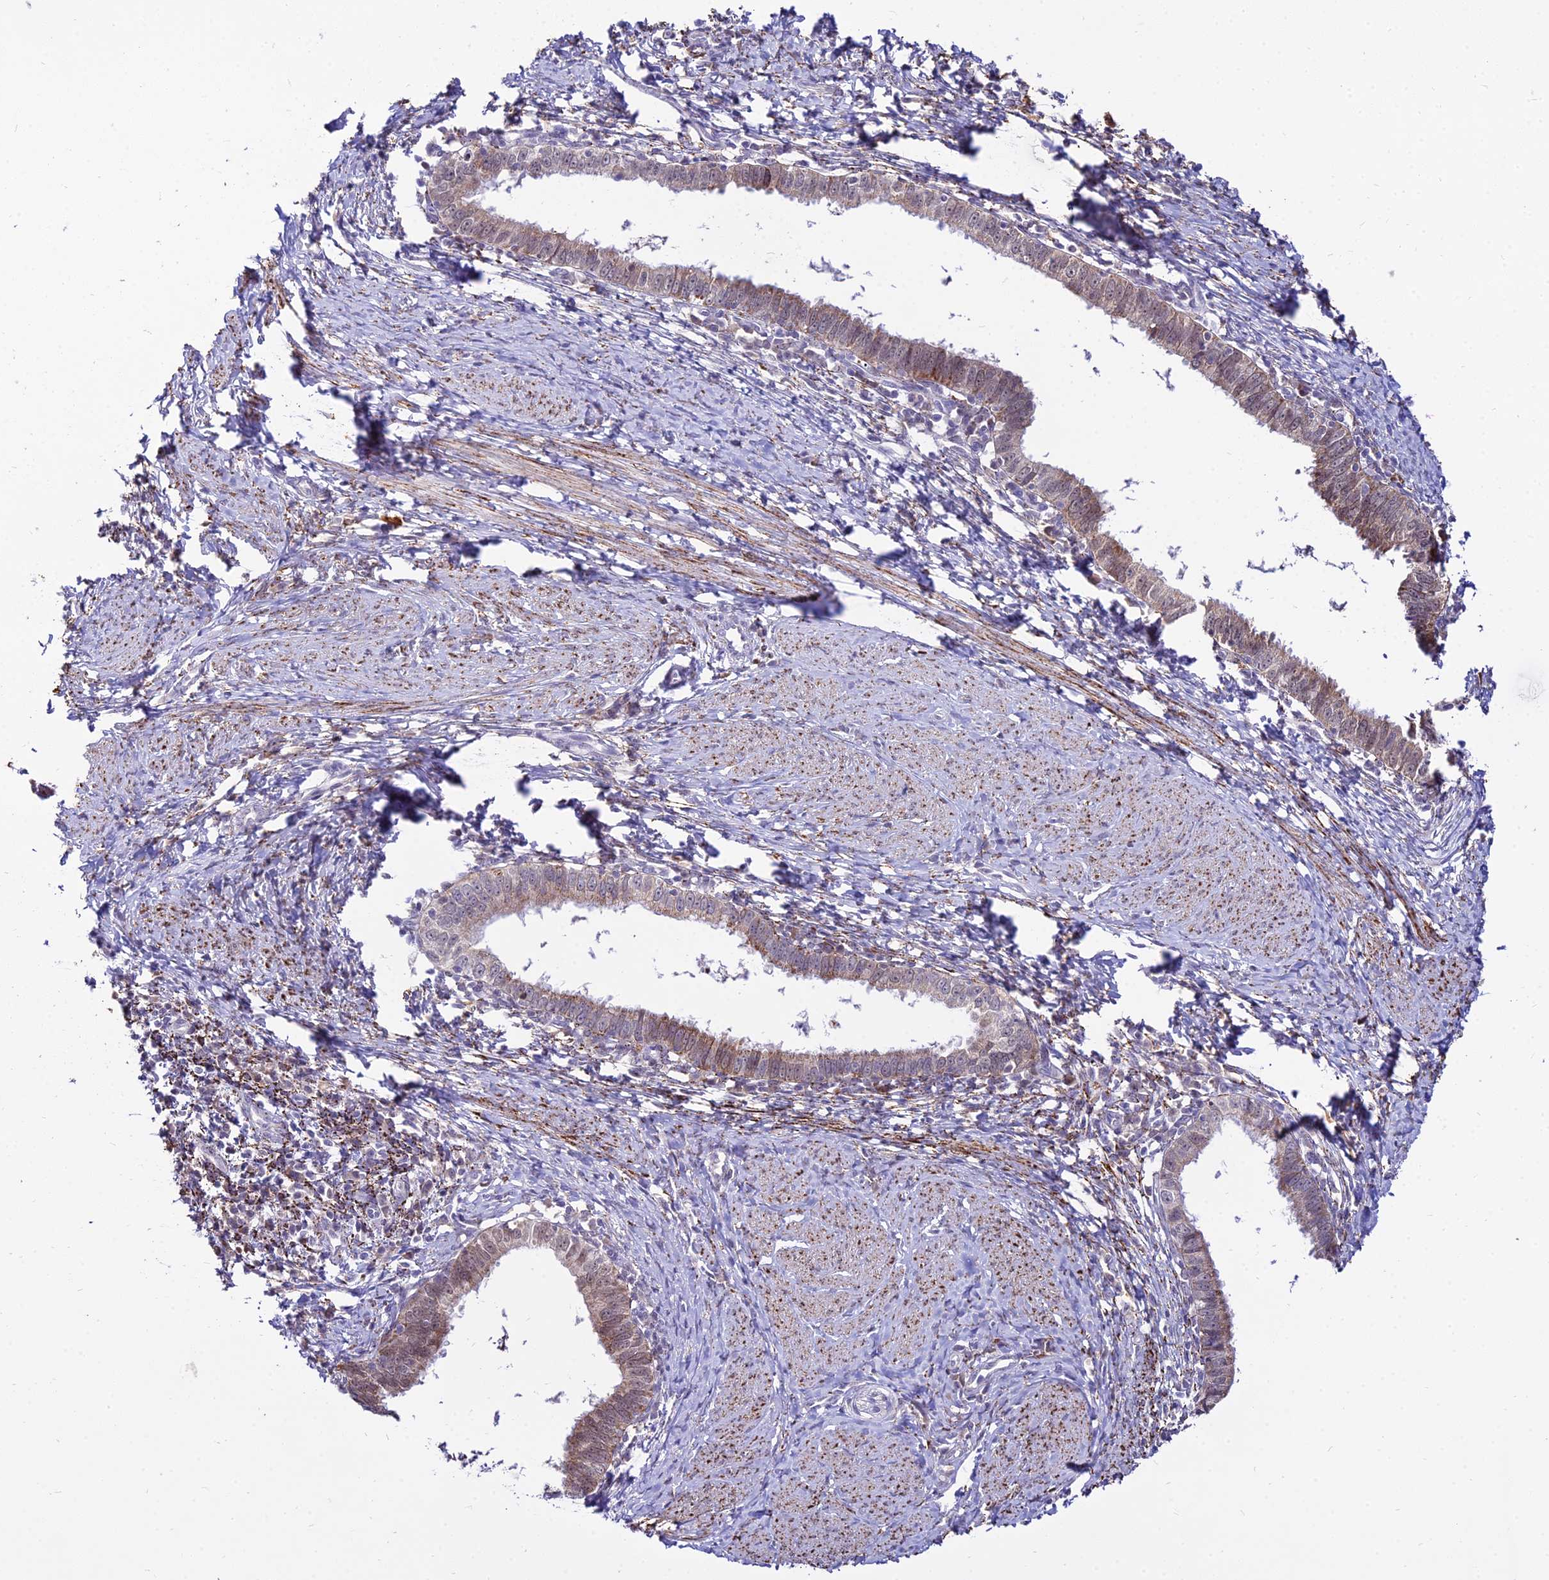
{"staining": {"intensity": "weak", "quantity": ">75%", "location": "cytoplasmic/membranous,nuclear"}, "tissue": "cervical cancer", "cell_type": "Tumor cells", "image_type": "cancer", "snomed": [{"axis": "morphology", "description": "Adenocarcinoma, NOS"}, {"axis": "topography", "description": "Cervix"}], "caption": "Tumor cells demonstrate low levels of weak cytoplasmic/membranous and nuclear expression in approximately >75% of cells in cervical adenocarcinoma.", "gene": "C6orf163", "patient": {"sex": "female", "age": 36}}